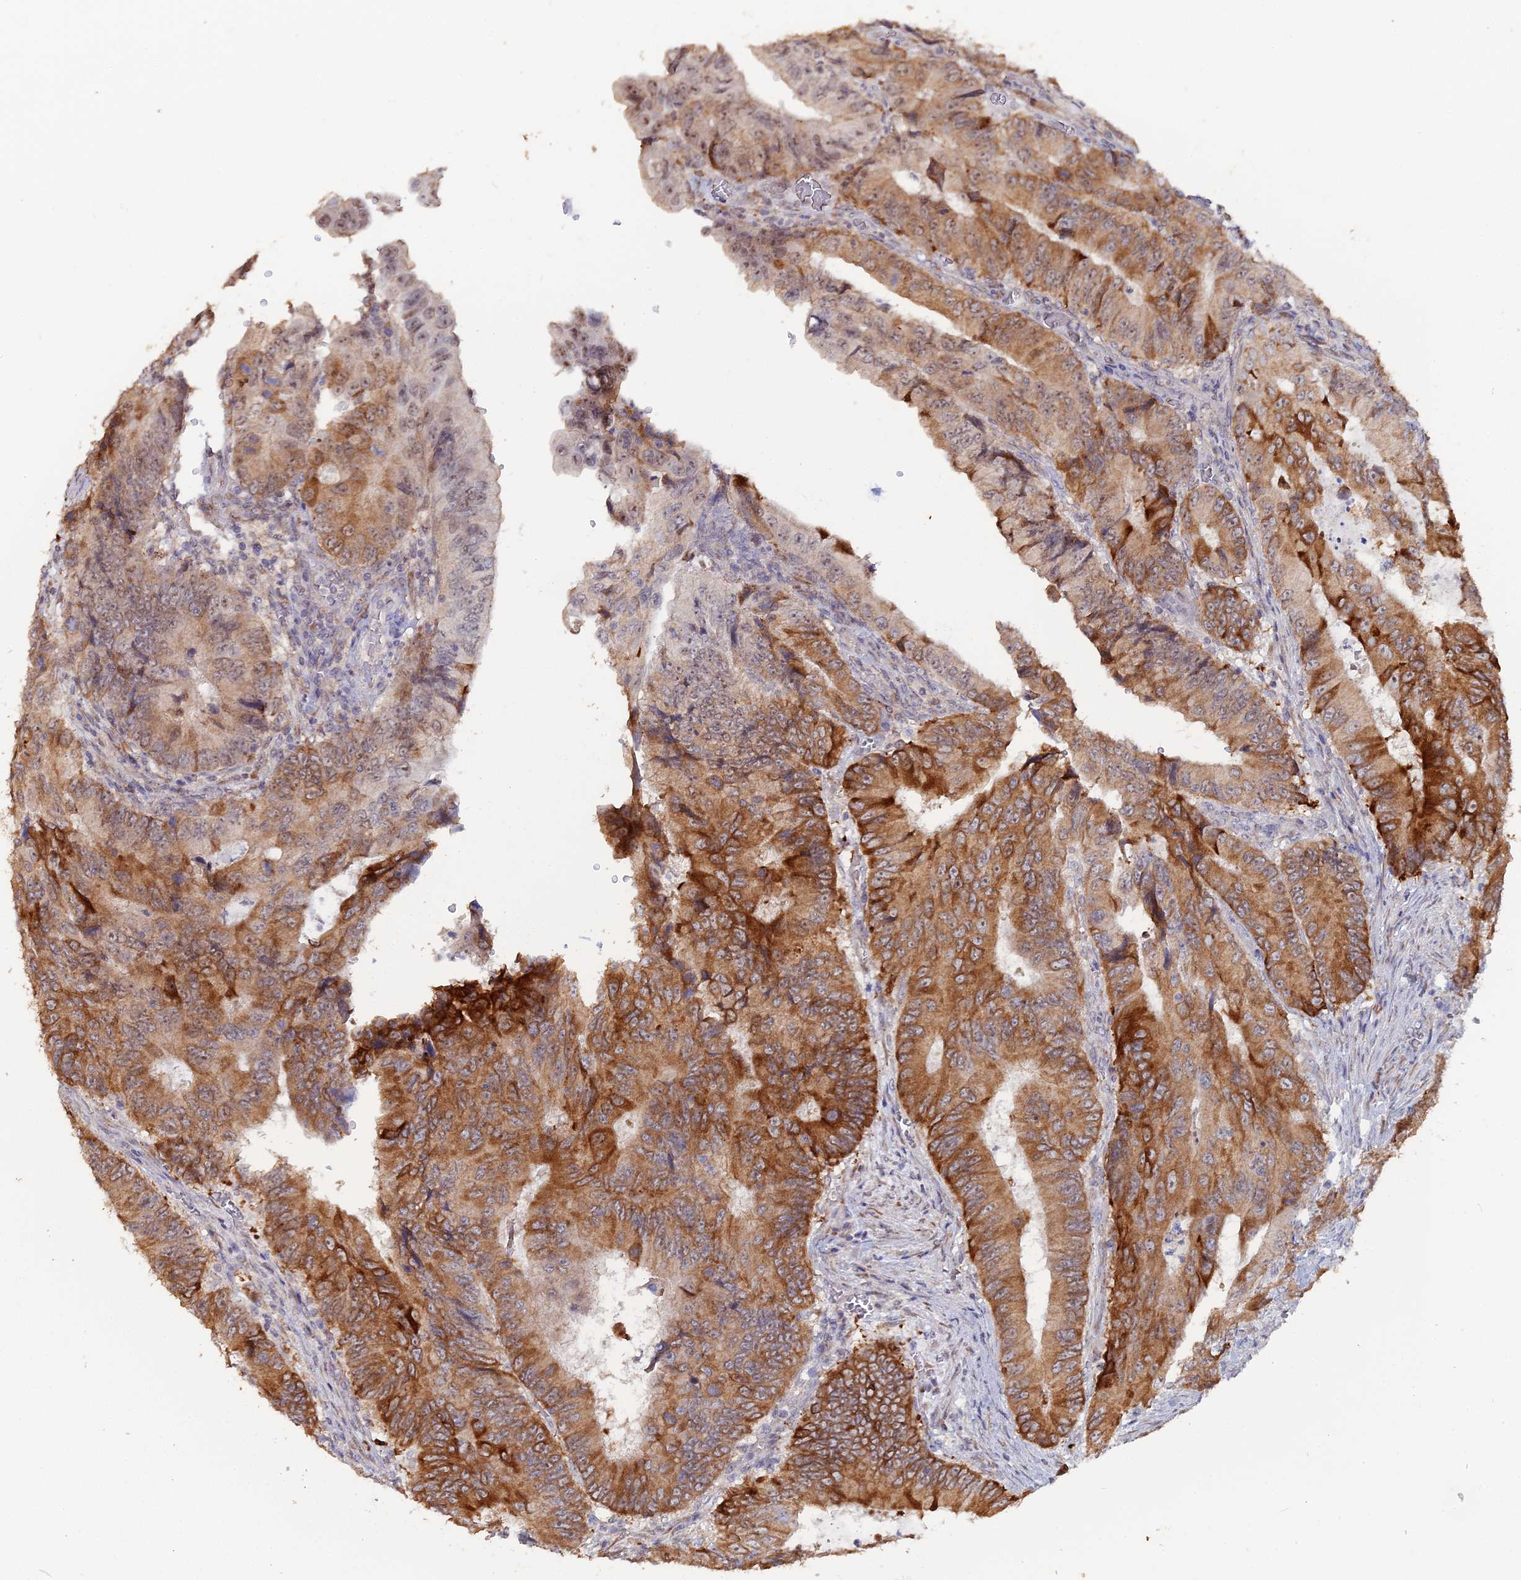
{"staining": {"intensity": "moderate", "quantity": ">75%", "location": "cytoplasmic/membranous"}, "tissue": "colorectal cancer", "cell_type": "Tumor cells", "image_type": "cancer", "snomed": [{"axis": "morphology", "description": "Adenocarcinoma, NOS"}, {"axis": "topography", "description": "Colon"}], "caption": "The histopathology image demonstrates a brown stain indicating the presence of a protein in the cytoplasmic/membranous of tumor cells in colorectal cancer (adenocarcinoma). (Brightfield microscopy of DAB IHC at high magnification).", "gene": "SEMG2", "patient": {"sex": "male", "age": 85}}